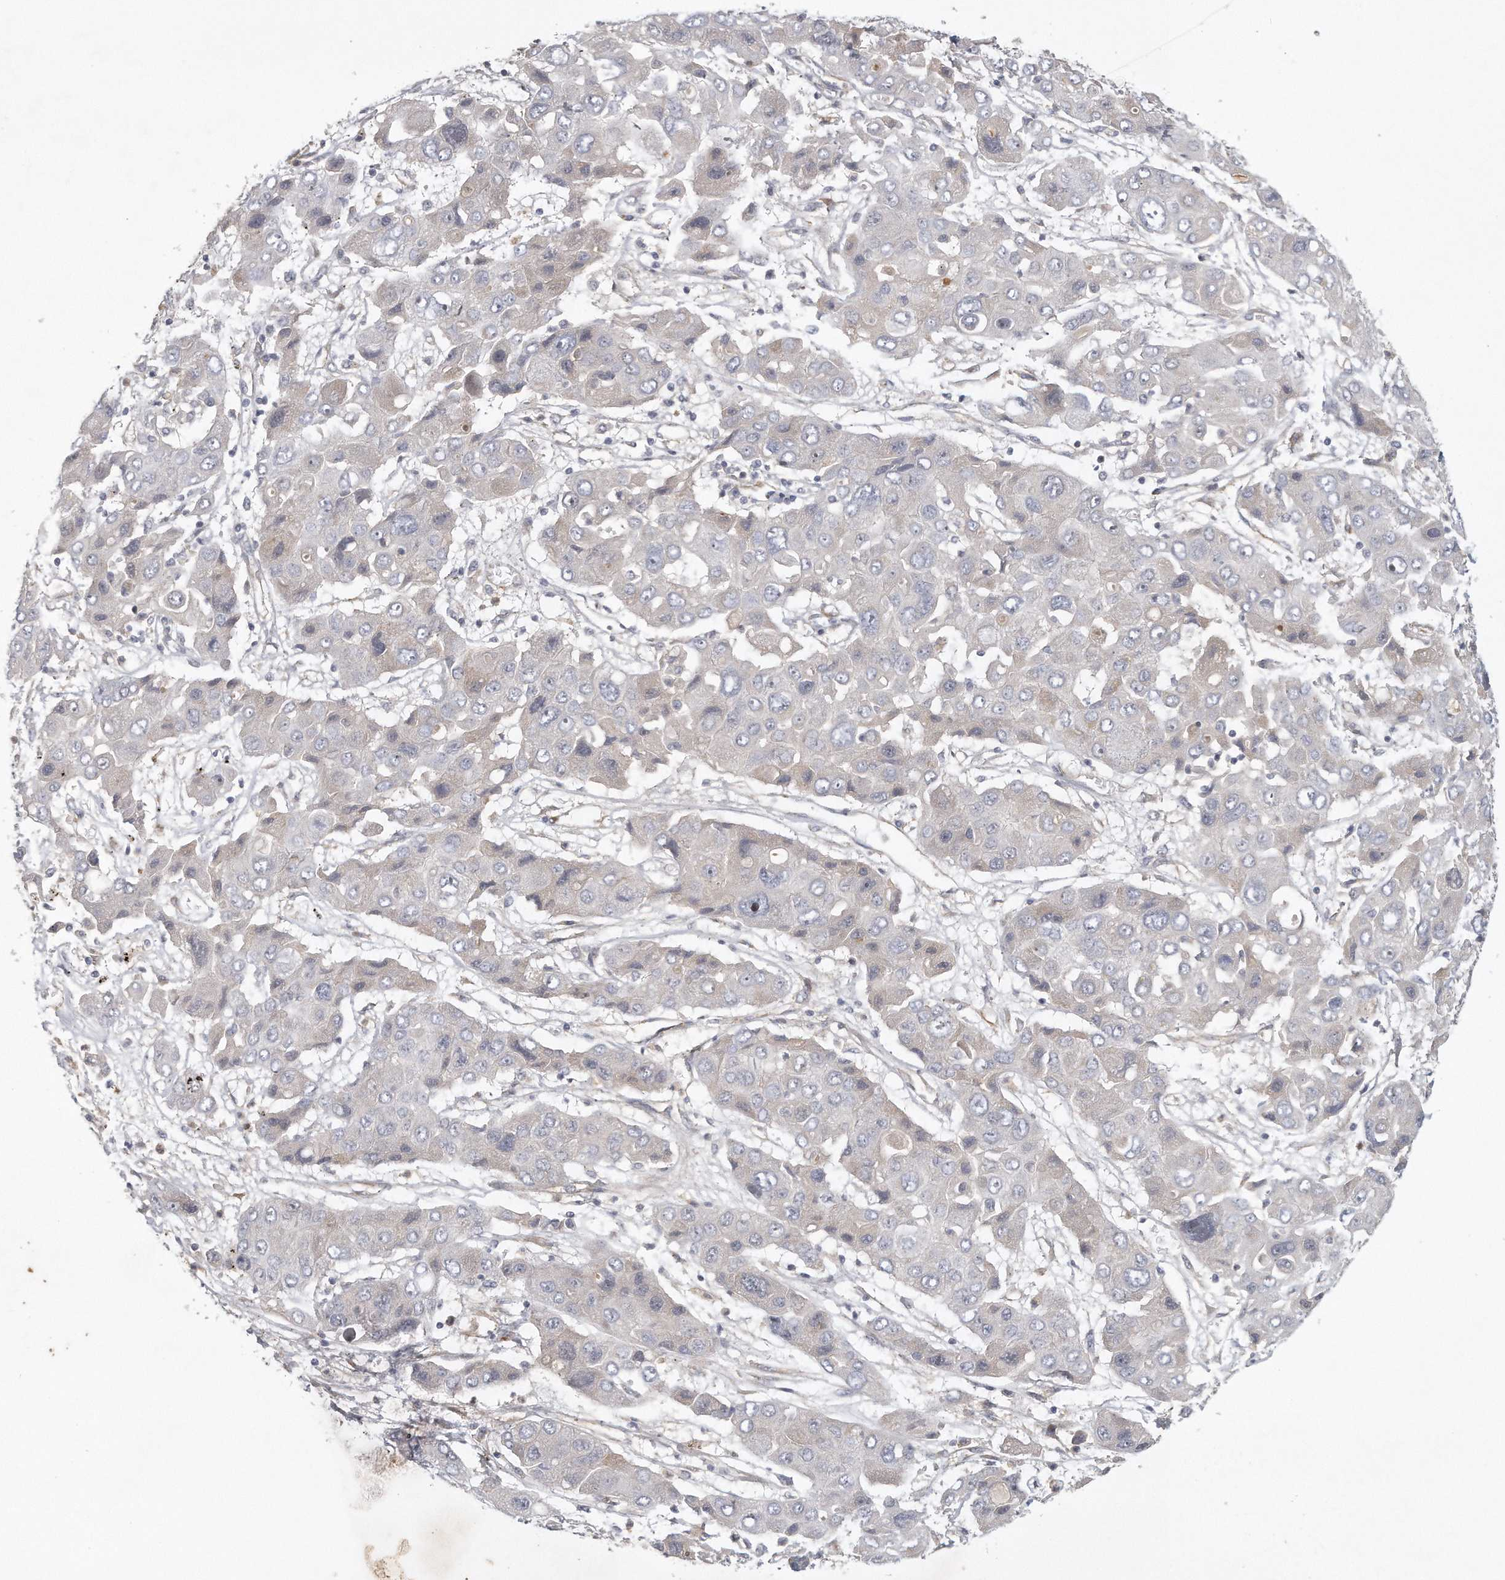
{"staining": {"intensity": "negative", "quantity": "none", "location": "none"}, "tissue": "liver cancer", "cell_type": "Tumor cells", "image_type": "cancer", "snomed": [{"axis": "morphology", "description": "Cholangiocarcinoma"}, {"axis": "topography", "description": "Liver"}], "caption": "A high-resolution image shows IHC staining of liver cholangiocarcinoma, which exhibits no significant expression in tumor cells. The staining is performed using DAB brown chromogen with nuclei counter-stained in using hematoxylin.", "gene": "MTERF4", "patient": {"sex": "male", "age": 67}}